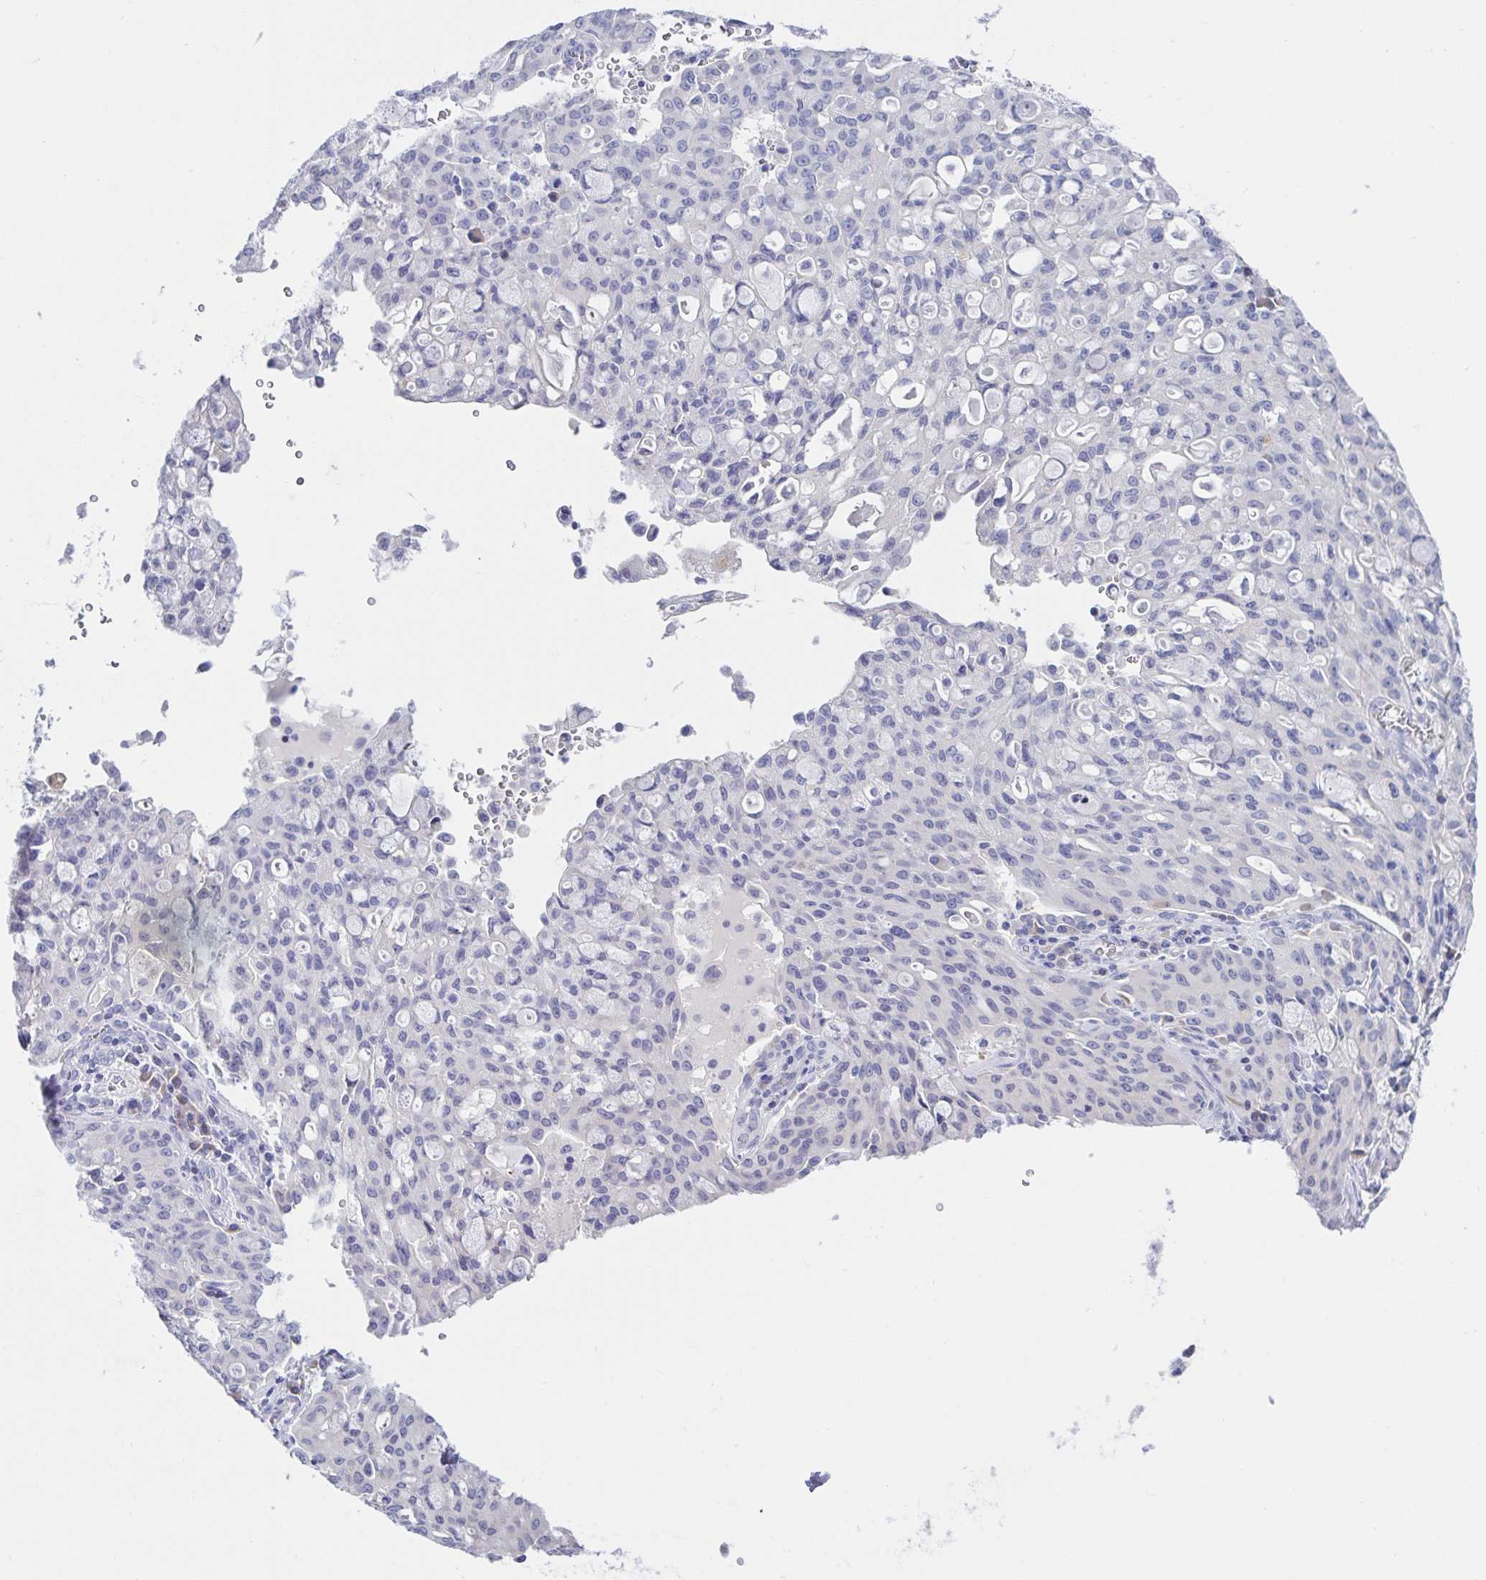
{"staining": {"intensity": "negative", "quantity": "none", "location": "none"}, "tissue": "lung cancer", "cell_type": "Tumor cells", "image_type": "cancer", "snomed": [{"axis": "morphology", "description": "Adenocarcinoma, NOS"}, {"axis": "topography", "description": "Lung"}], "caption": "A photomicrograph of human lung adenocarcinoma is negative for staining in tumor cells. (DAB (3,3'-diaminobenzidine) immunohistochemistry, high magnification).", "gene": "SIAH3", "patient": {"sex": "female", "age": 44}}